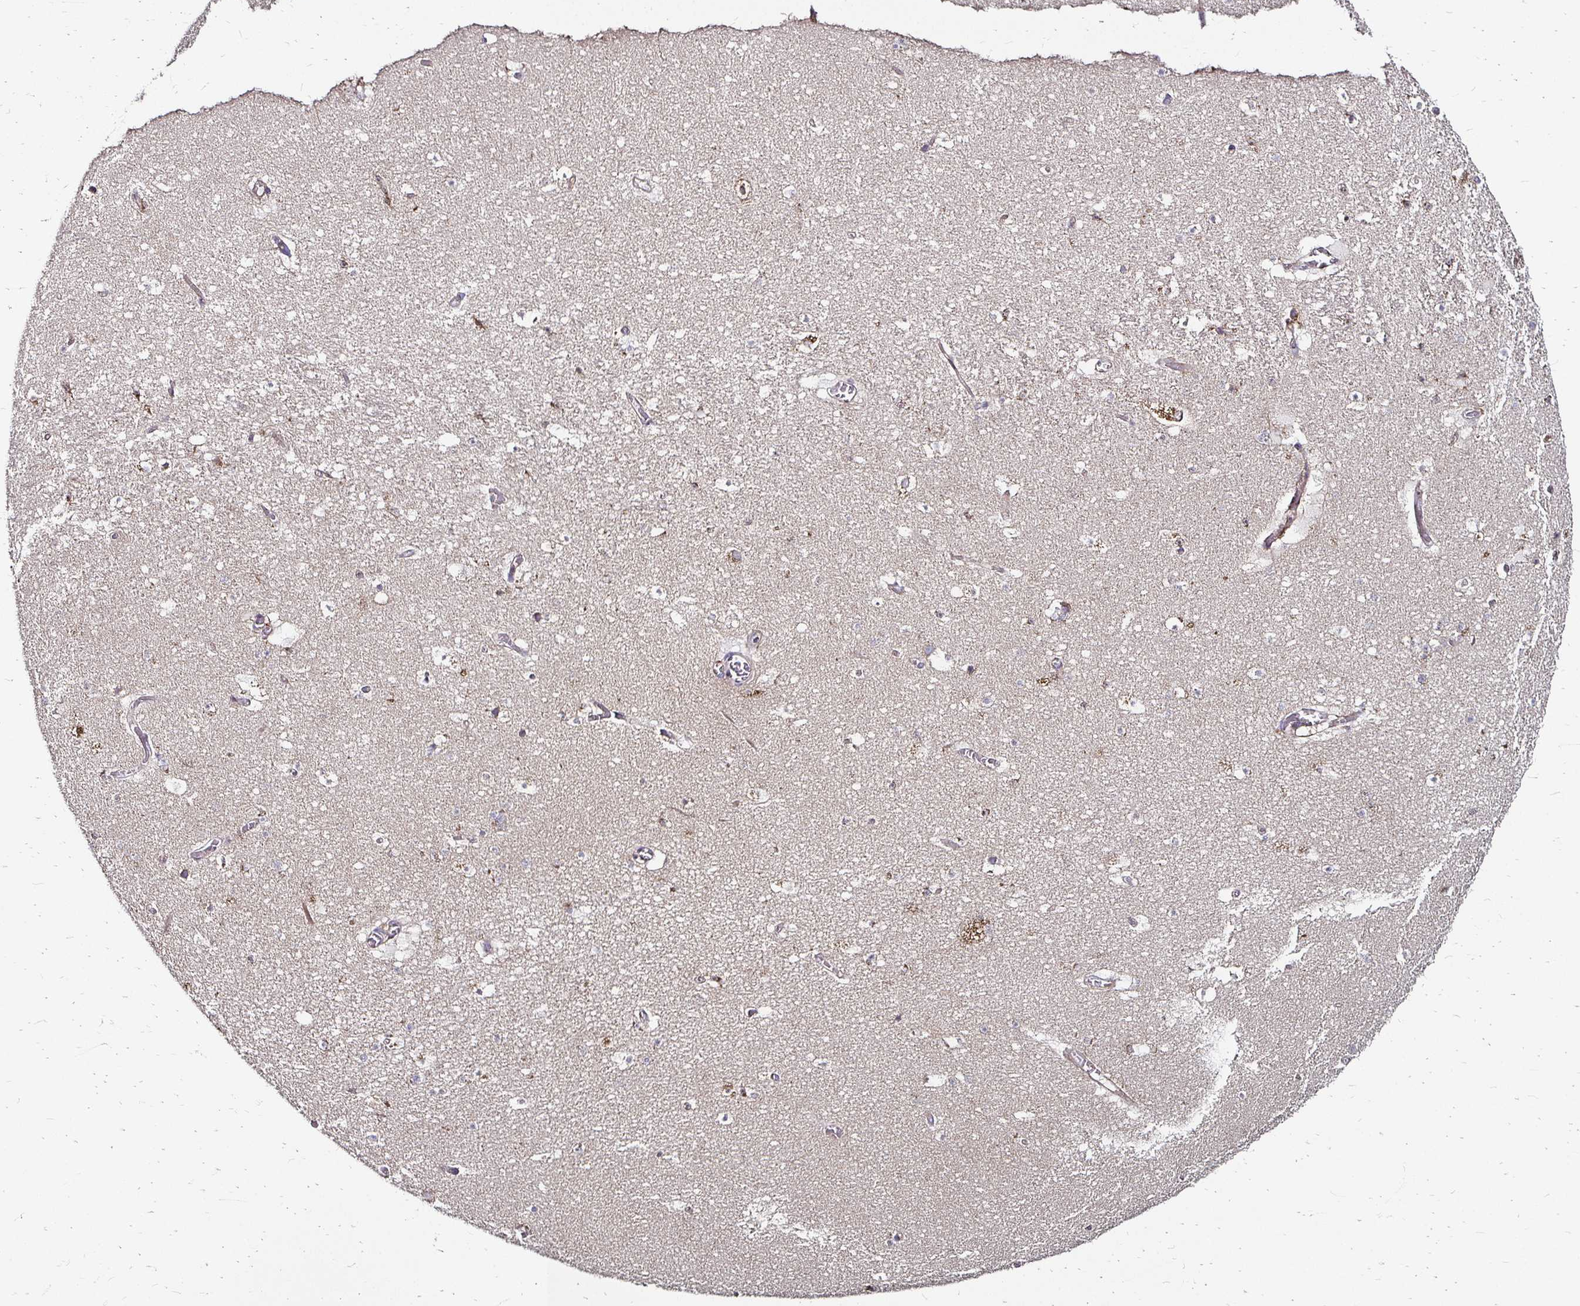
{"staining": {"intensity": "negative", "quantity": "none", "location": "none"}, "tissue": "hippocampus", "cell_type": "Glial cells", "image_type": "normal", "snomed": [{"axis": "morphology", "description": "Normal tissue, NOS"}, {"axis": "topography", "description": "Hippocampus"}], "caption": "An image of human hippocampus is negative for staining in glial cells.", "gene": "NCSTN", "patient": {"sex": "female", "age": 42}}